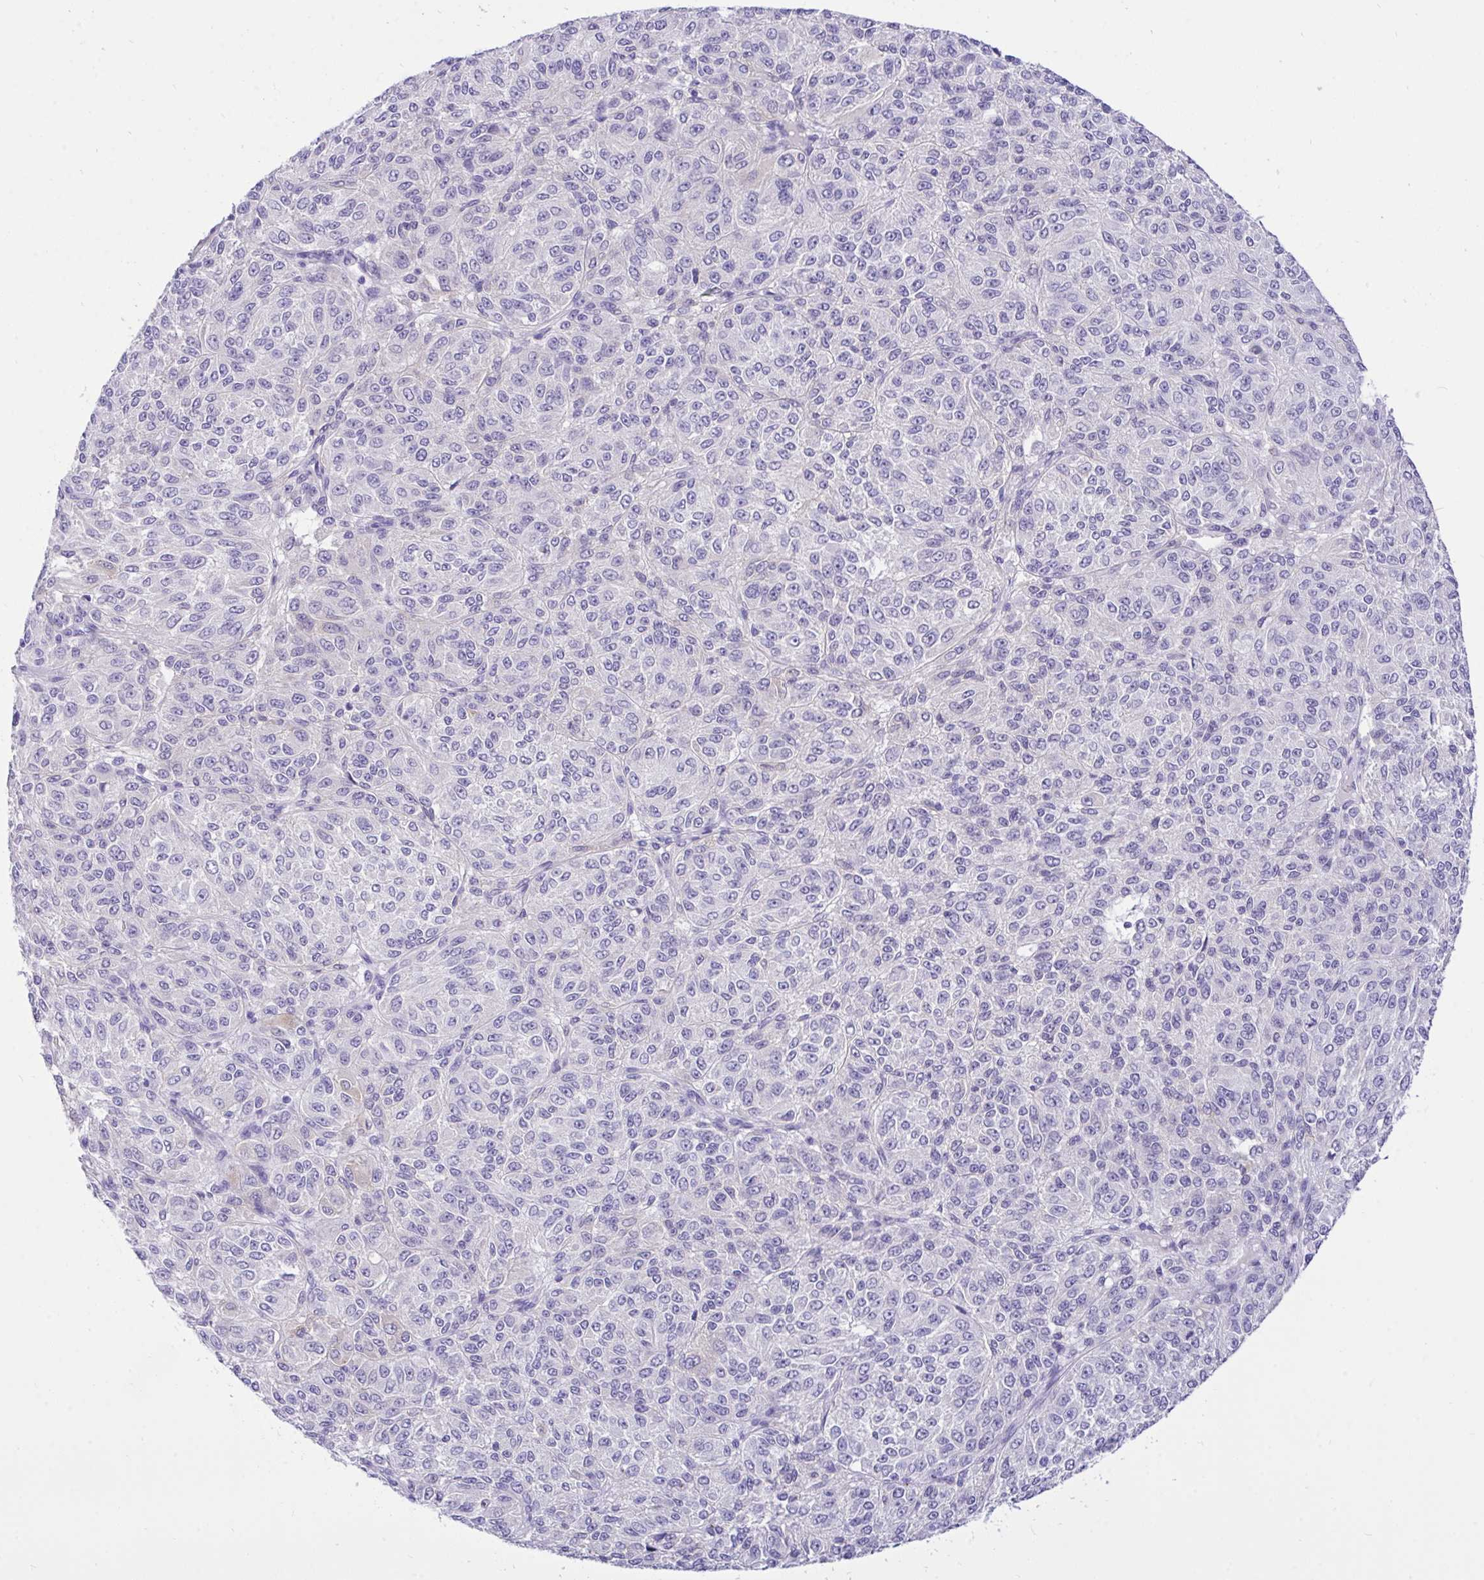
{"staining": {"intensity": "negative", "quantity": "none", "location": "none"}, "tissue": "melanoma", "cell_type": "Tumor cells", "image_type": "cancer", "snomed": [{"axis": "morphology", "description": "Malignant melanoma, Metastatic site"}, {"axis": "topography", "description": "Brain"}], "caption": "High magnification brightfield microscopy of malignant melanoma (metastatic site) stained with DAB (3,3'-diaminobenzidine) (brown) and counterstained with hematoxylin (blue): tumor cells show no significant positivity.", "gene": "TLN2", "patient": {"sex": "female", "age": 56}}